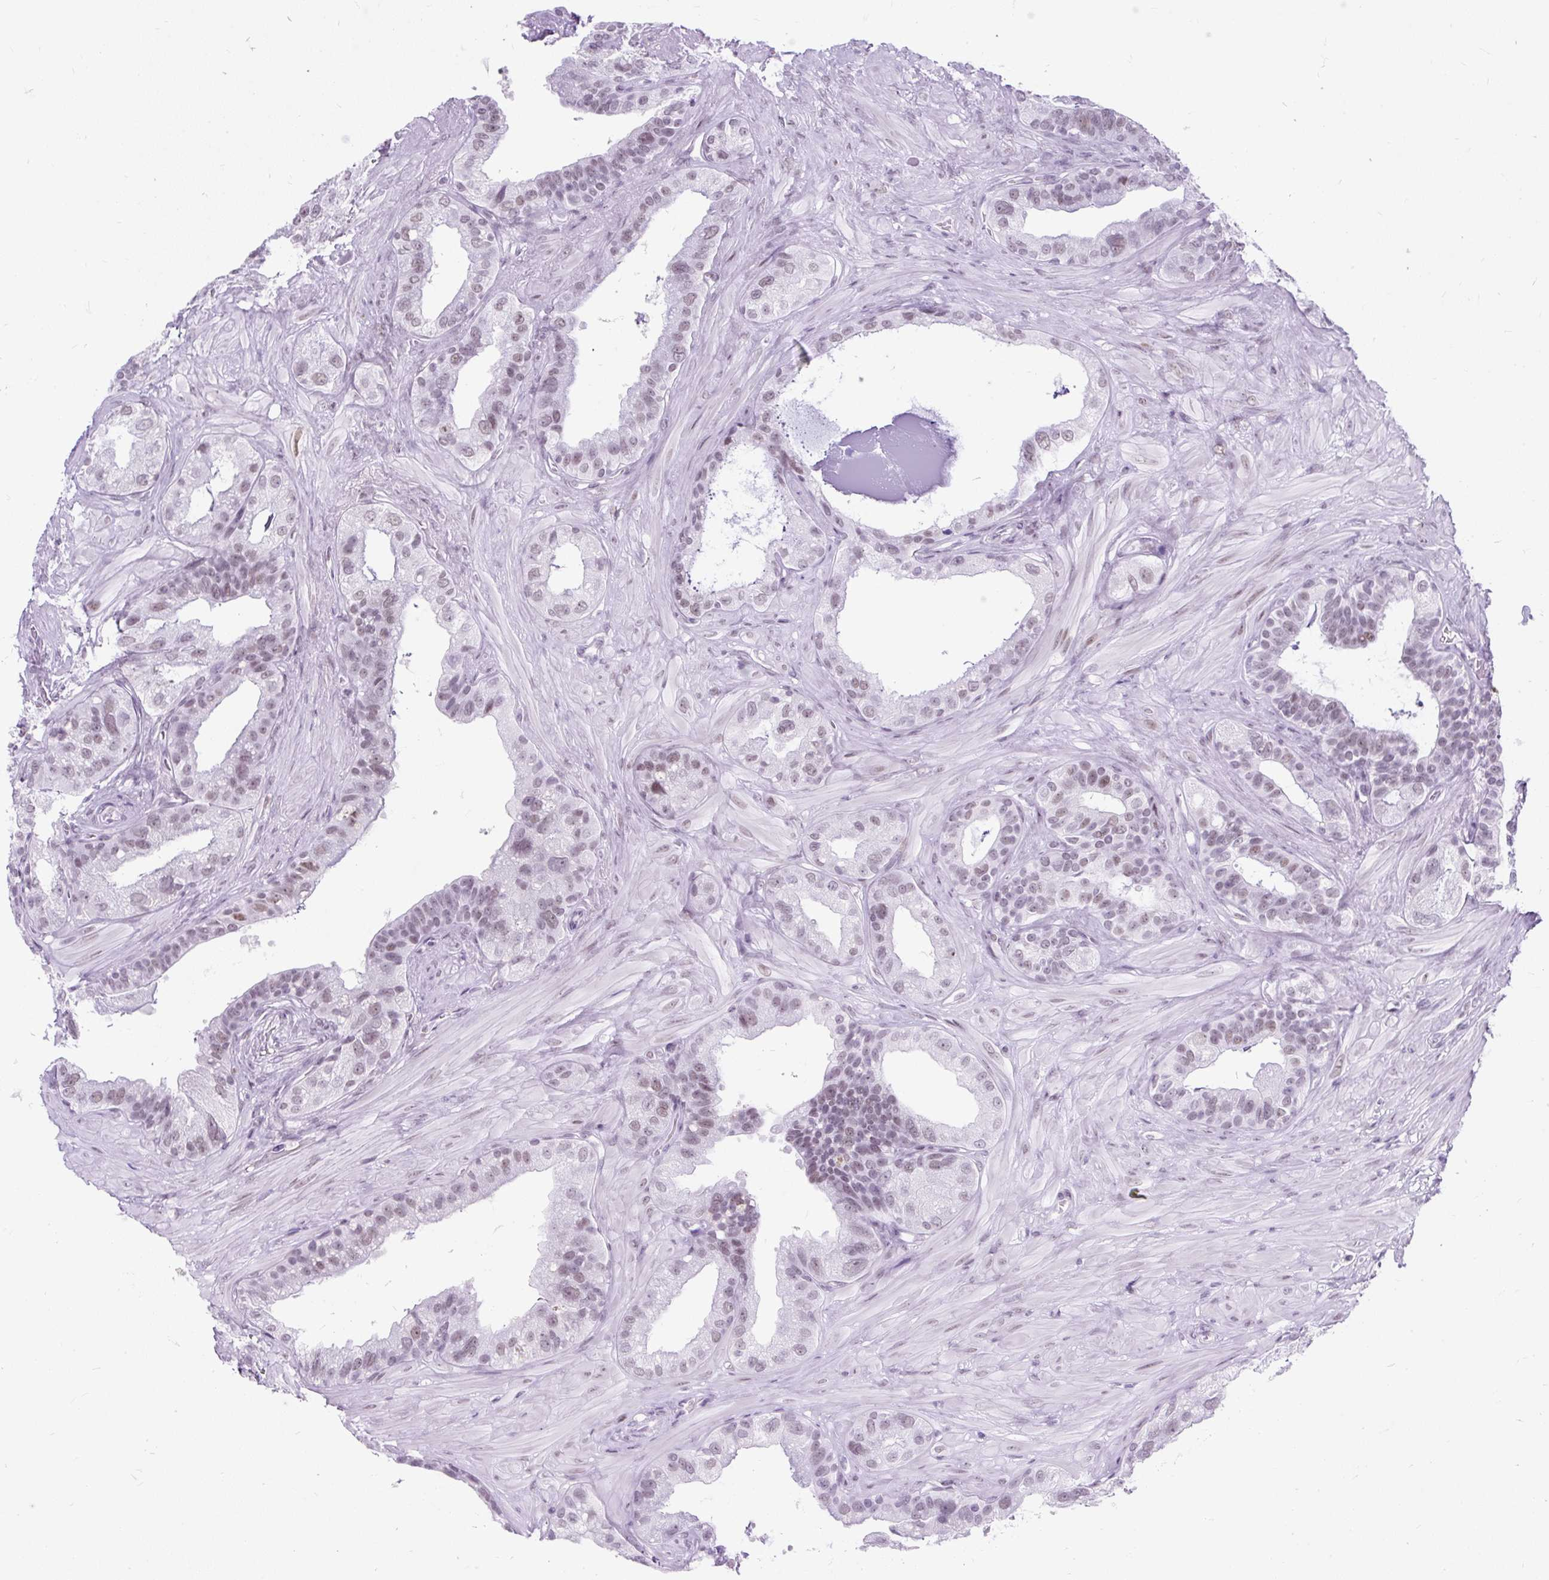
{"staining": {"intensity": "weak", "quantity": "25%-75%", "location": "nuclear"}, "tissue": "seminal vesicle", "cell_type": "Glandular cells", "image_type": "normal", "snomed": [{"axis": "morphology", "description": "Normal tissue, NOS"}, {"axis": "topography", "description": "Seminal veicle"}, {"axis": "topography", "description": "Peripheral nerve tissue"}], "caption": "Glandular cells exhibit low levels of weak nuclear staining in about 25%-75% of cells in normal human seminal vesicle.", "gene": "PLCXD2", "patient": {"sex": "male", "age": 76}}